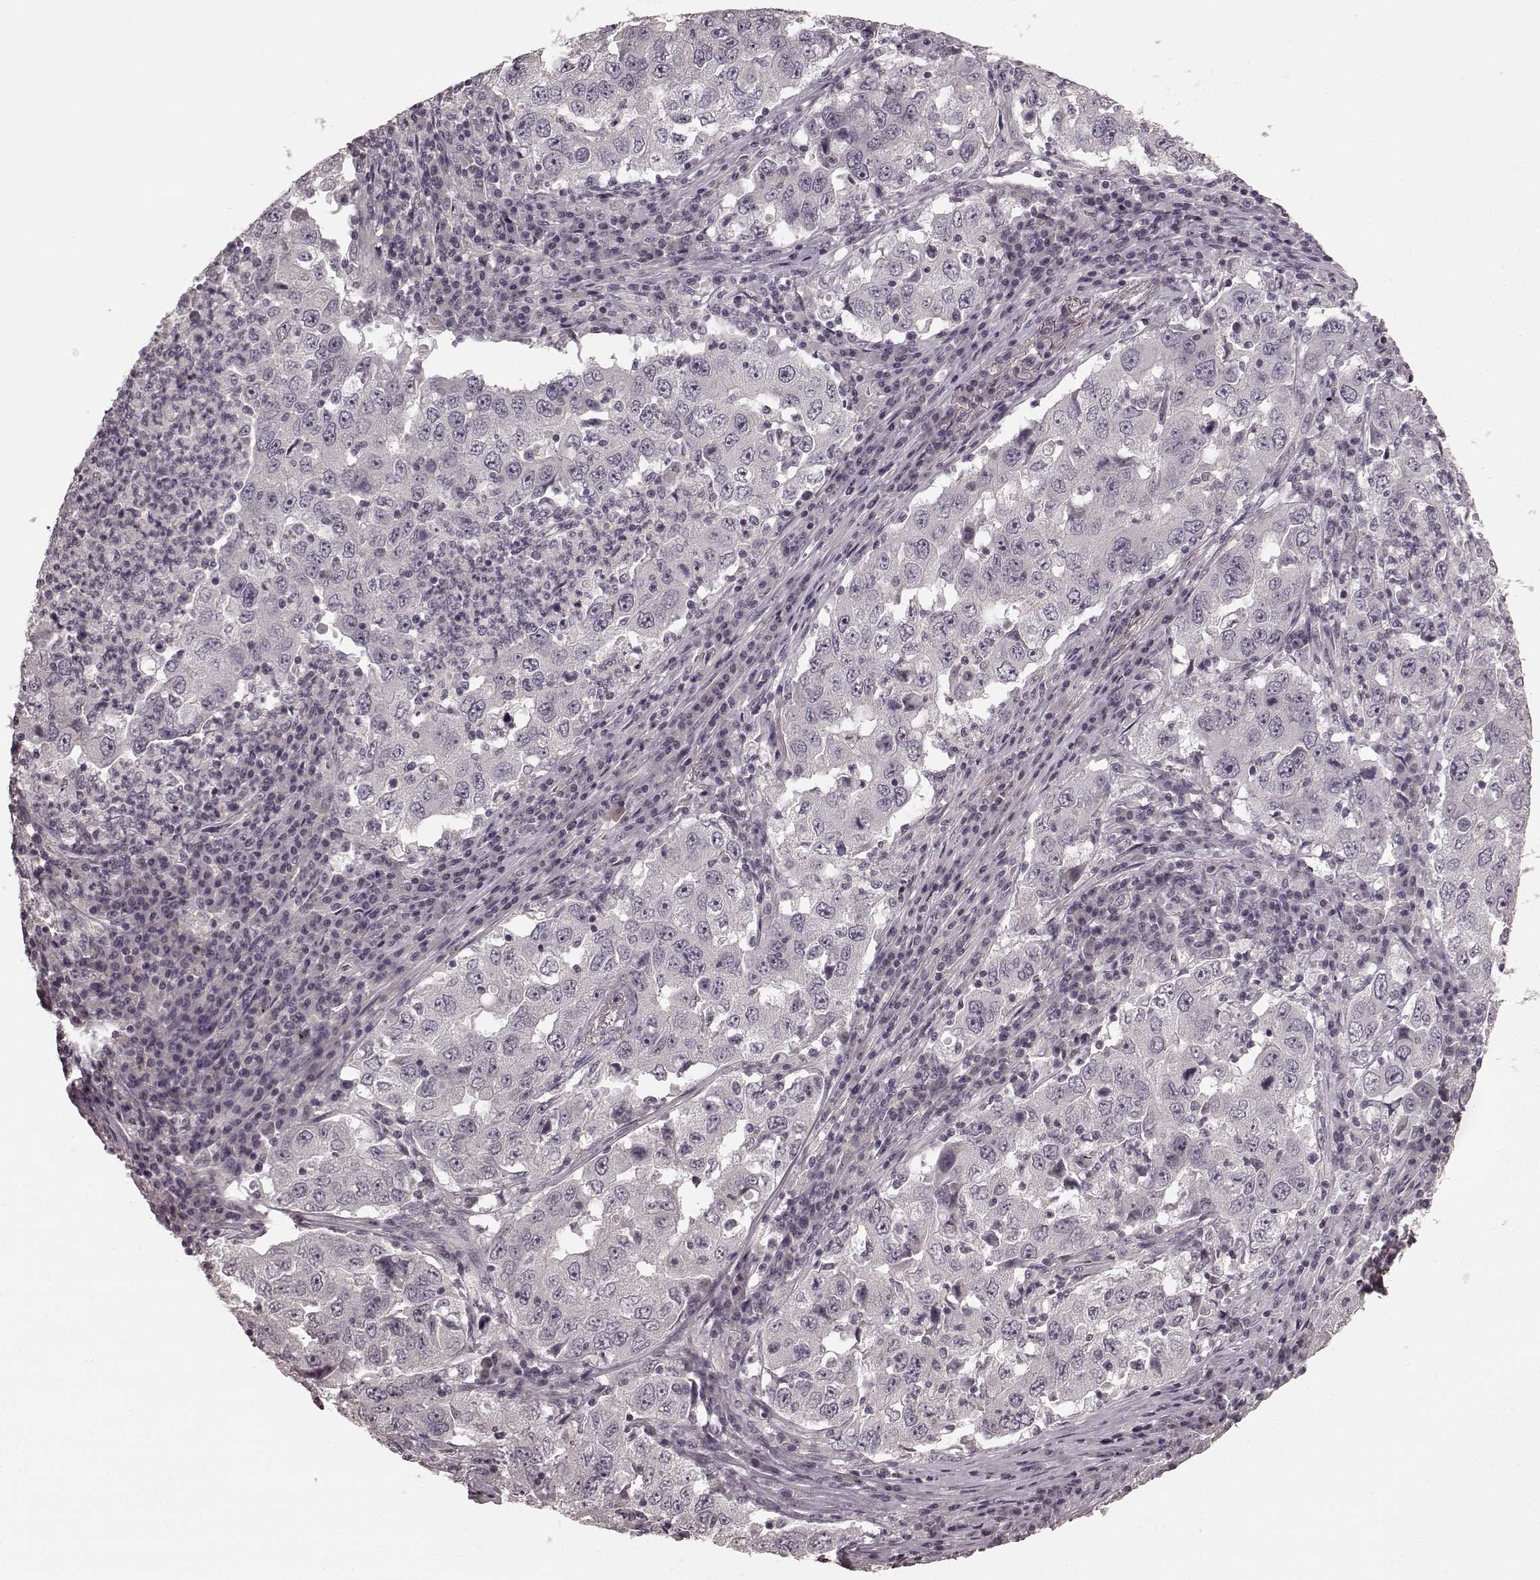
{"staining": {"intensity": "negative", "quantity": "none", "location": "none"}, "tissue": "lung cancer", "cell_type": "Tumor cells", "image_type": "cancer", "snomed": [{"axis": "morphology", "description": "Adenocarcinoma, NOS"}, {"axis": "topography", "description": "Lung"}], "caption": "There is no significant staining in tumor cells of lung cancer (adenocarcinoma).", "gene": "PRKCE", "patient": {"sex": "male", "age": 73}}